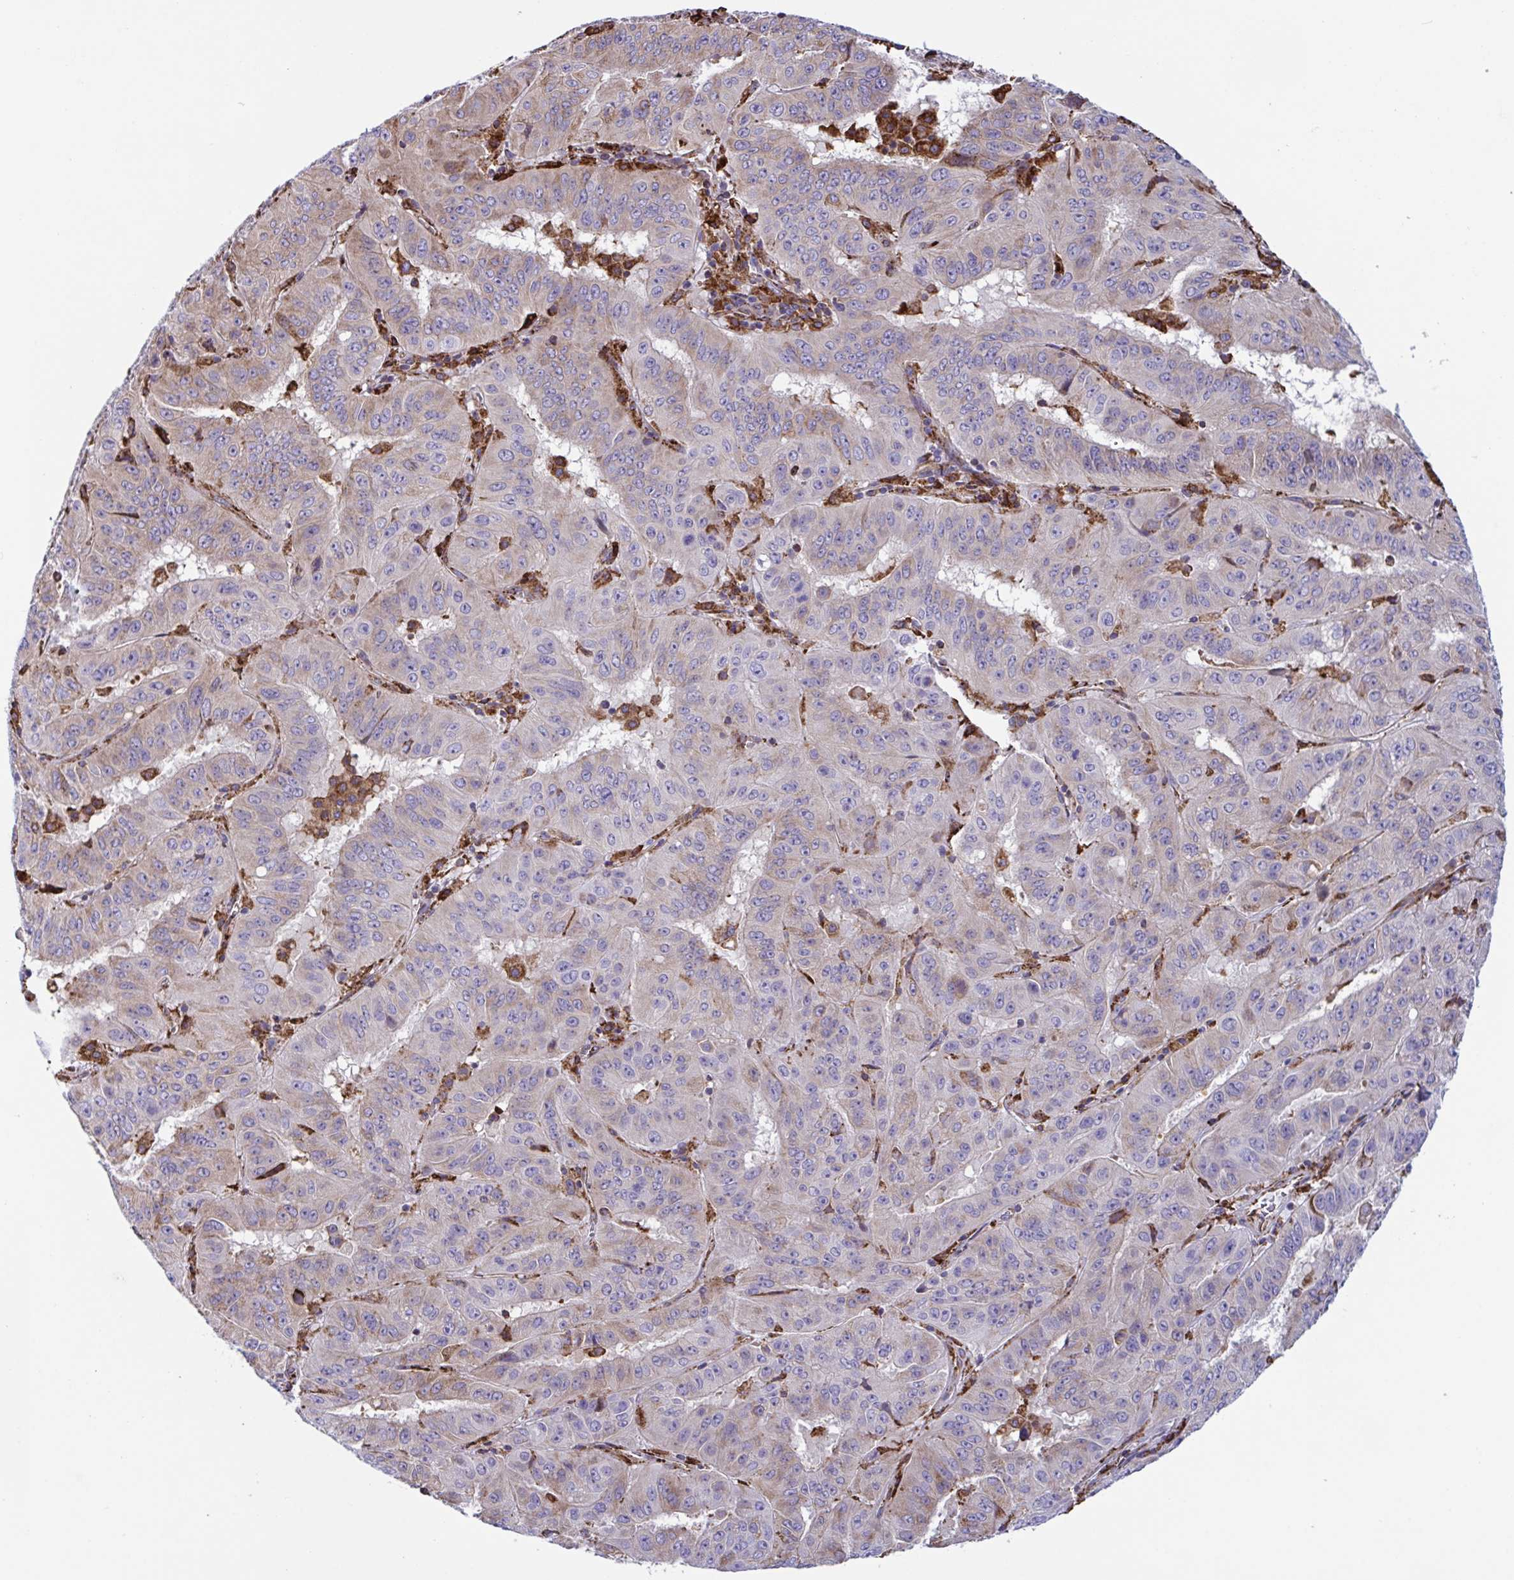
{"staining": {"intensity": "weak", "quantity": "25%-75%", "location": "cytoplasmic/membranous"}, "tissue": "pancreatic cancer", "cell_type": "Tumor cells", "image_type": "cancer", "snomed": [{"axis": "morphology", "description": "Adenocarcinoma, NOS"}, {"axis": "topography", "description": "Pancreas"}], "caption": "Brown immunohistochemical staining in human pancreatic adenocarcinoma reveals weak cytoplasmic/membranous expression in about 25%-75% of tumor cells.", "gene": "PEAK3", "patient": {"sex": "male", "age": 63}}